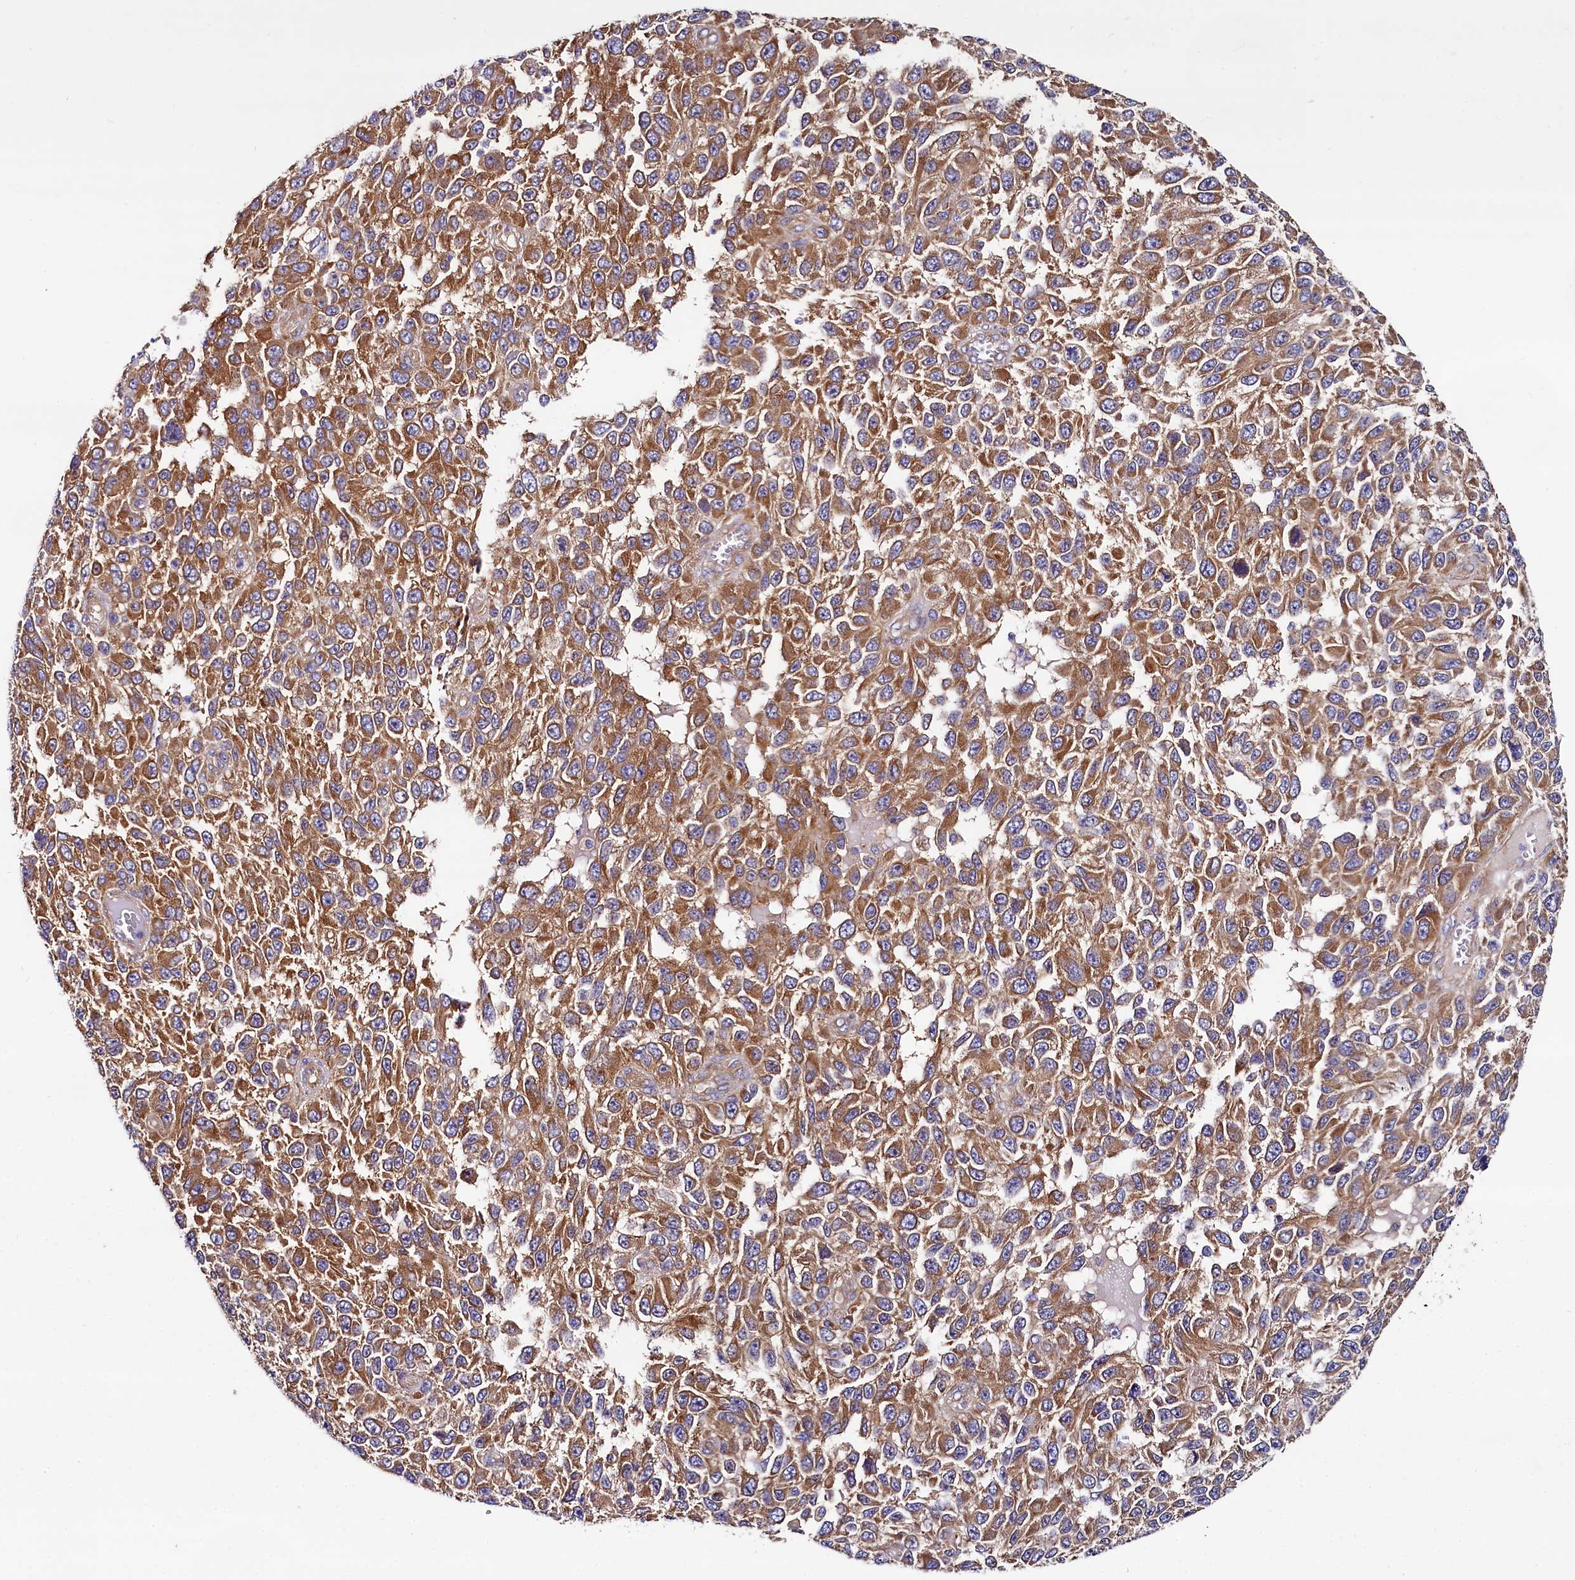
{"staining": {"intensity": "moderate", "quantity": ">75%", "location": "cytoplasmic/membranous"}, "tissue": "melanoma", "cell_type": "Tumor cells", "image_type": "cancer", "snomed": [{"axis": "morphology", "description": "Normal tissue, NOS"}, {"axis": "morphology", "description": "Malignant melanoma, NOS"}, {"axis": "topography", "description": "Skin"}], "caption": "The photomicrograph displays a brown stain indicating the presence of a protein in the cytoplasmic/membranous of tumor cells in malignant melanoma. The protein is shown in brown color, while the nuclei are stained blue.", "gene": "QARS1", "patient": {"sex": "female", "age": 96}}